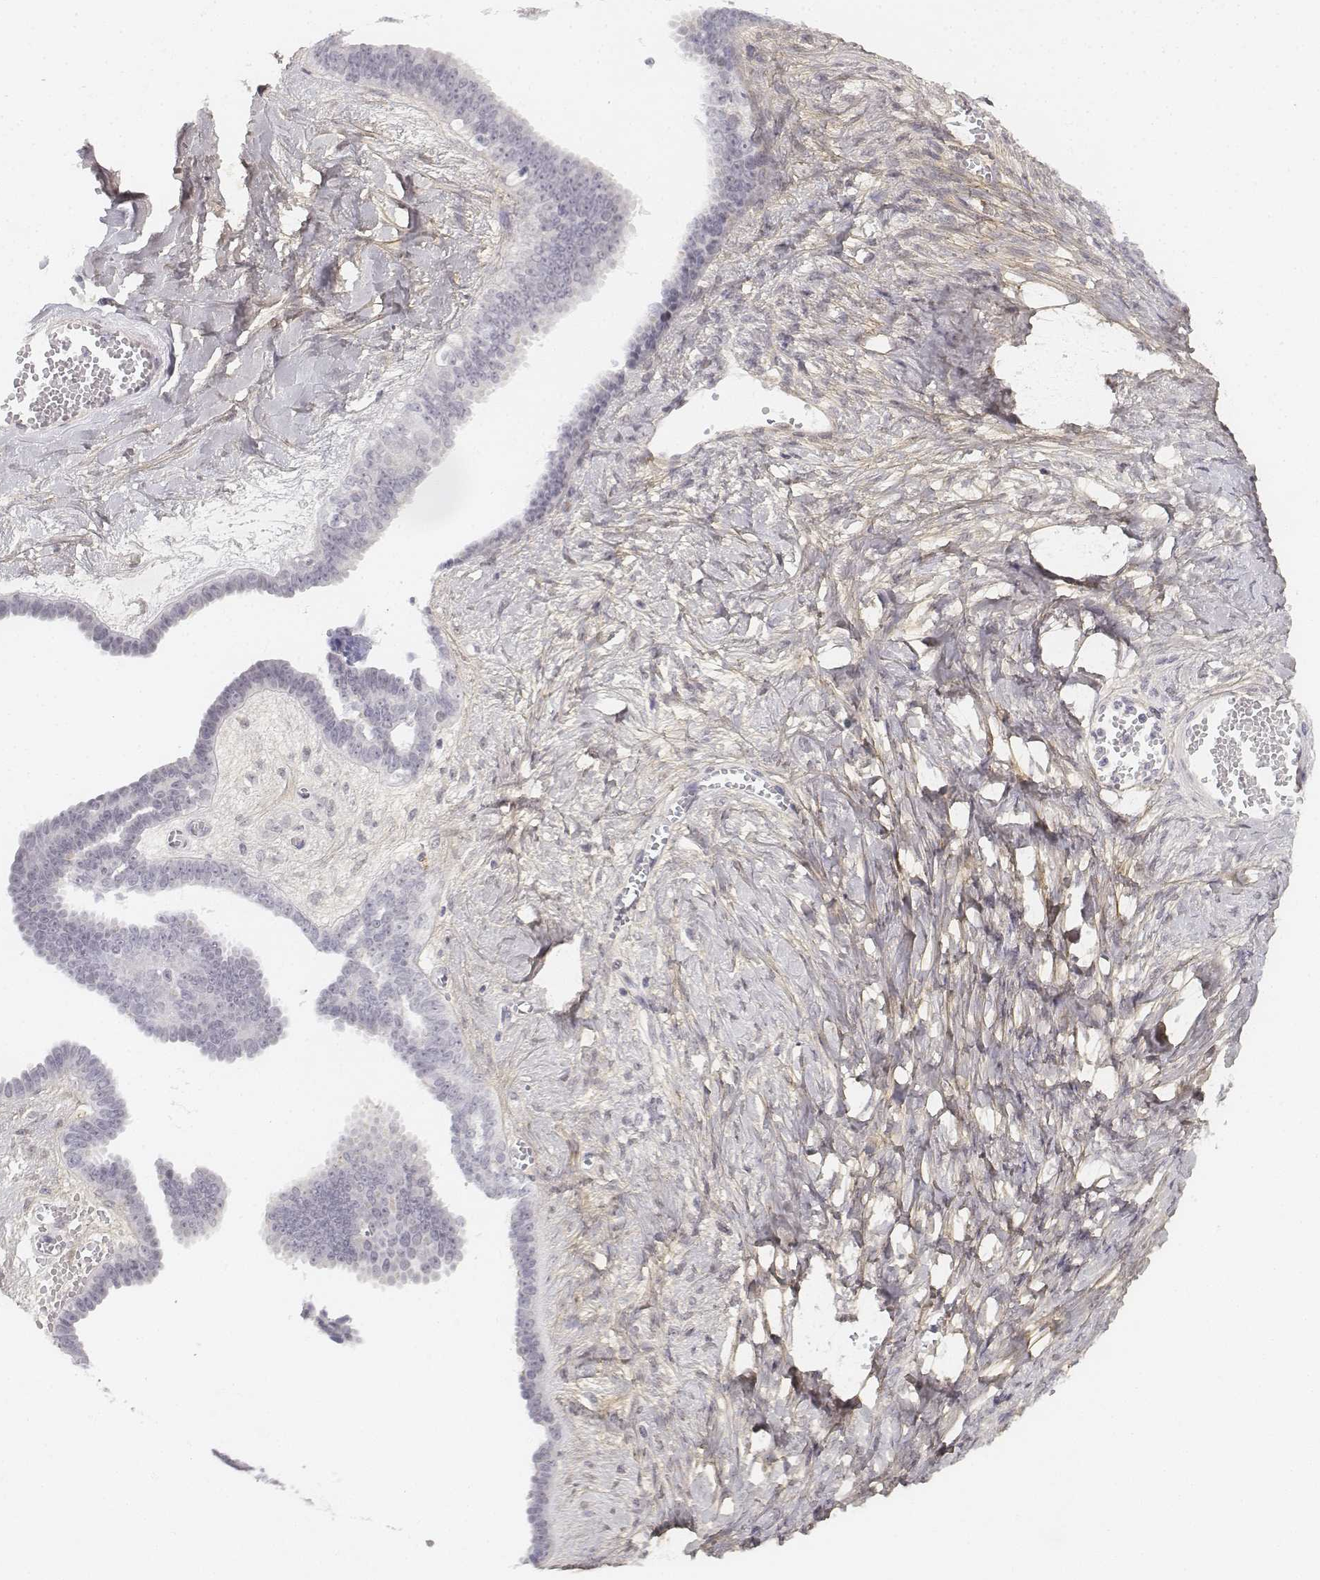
{"staining": {"intensity": "negative", "quantity": "none", "location": "none"}, "tissue": "ovarian cancer", "cell_type": "Tumor cells", "image_type": "cancer", "snomed": [{"axis": "morphology", "description": "Cystadenocarcinoma, serous, NOS"}, {"axis": "topography", "description": "Ovary"}], "caption": "There is no significant expression in tumor cells of ovarian cancer.", "gene": "KRT84", "patient": {"sex": "female", "age": 71}}